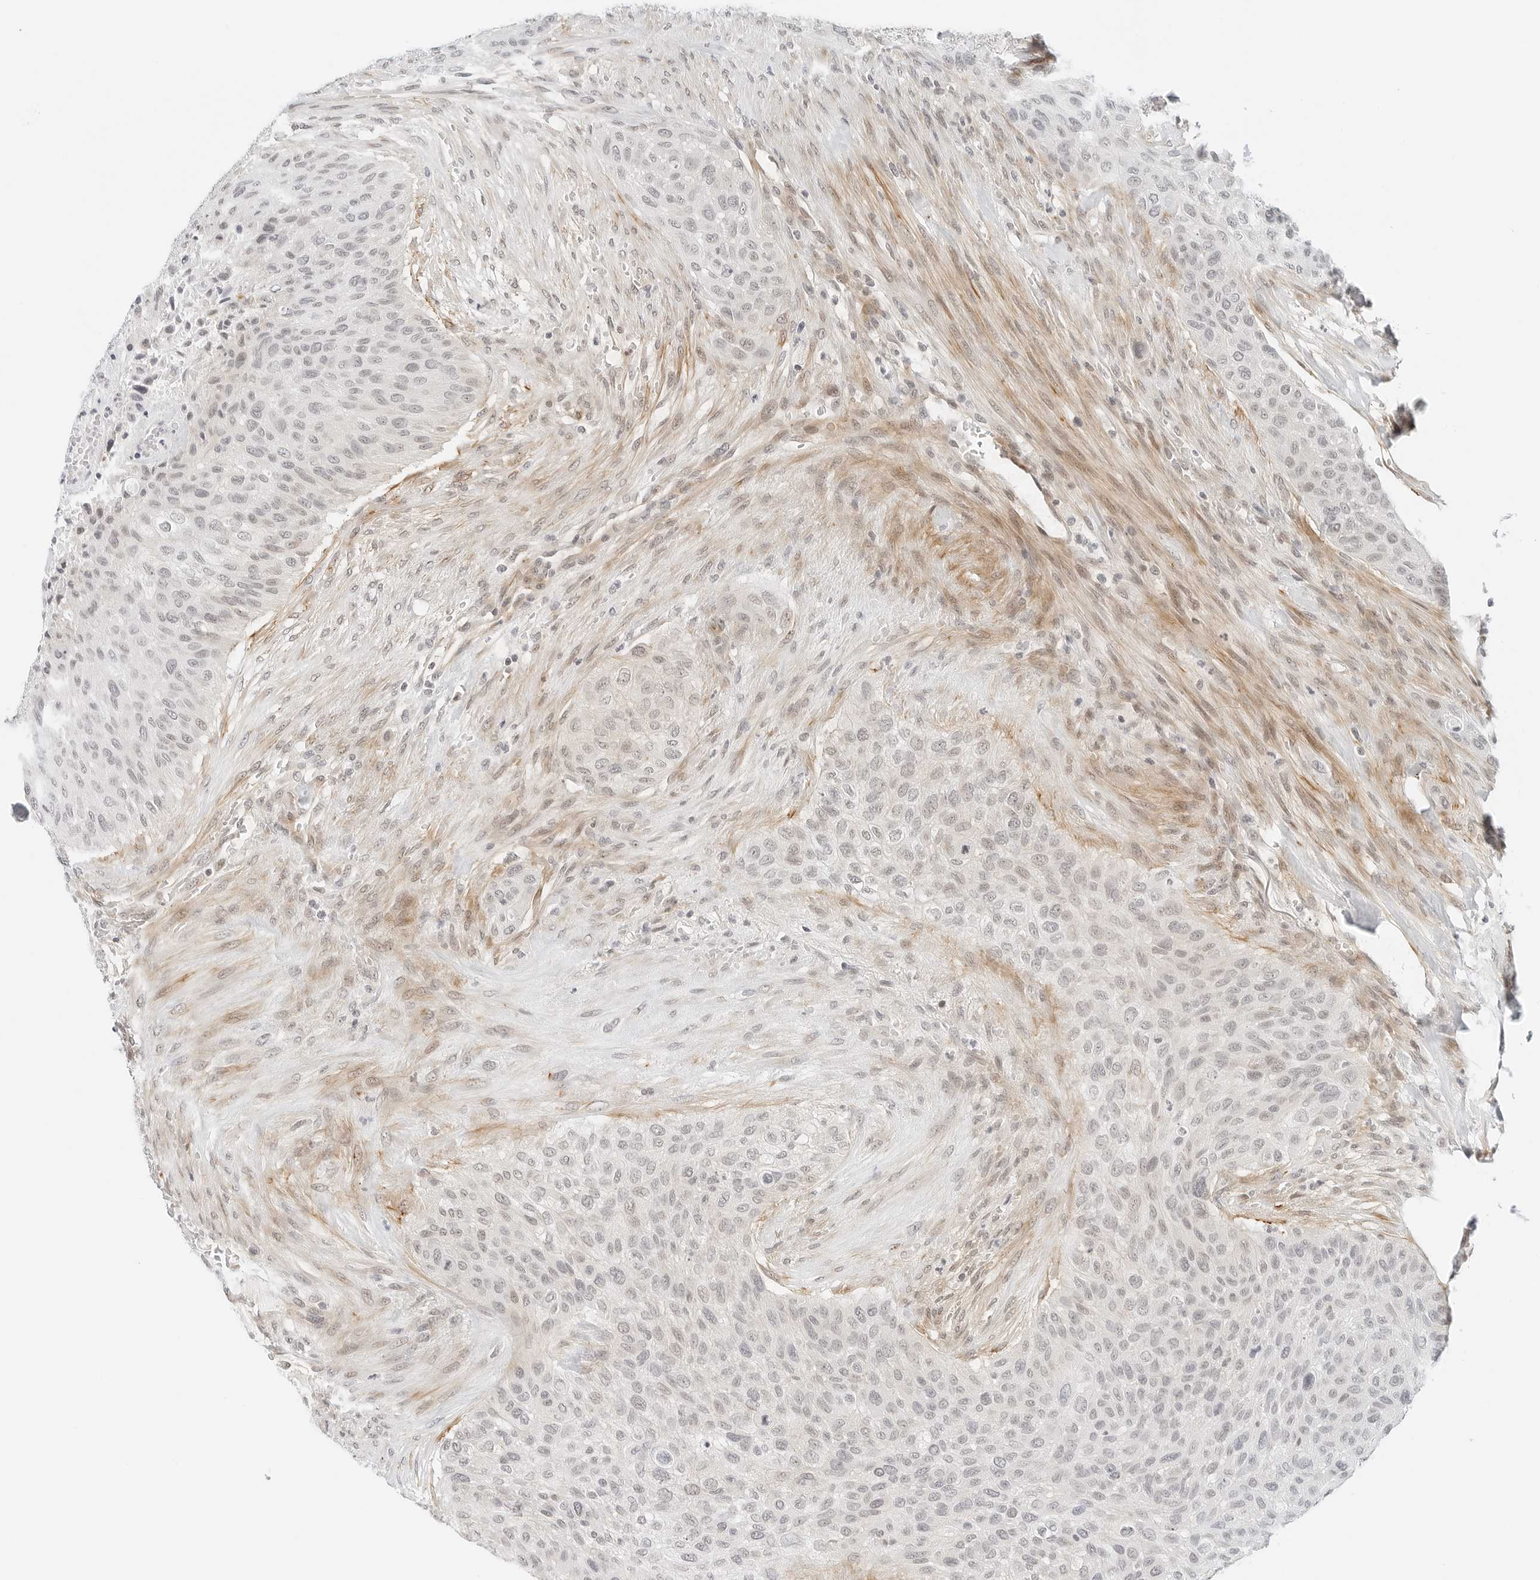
{"staining": {"intensity": "weak", "quantity": "<25%", "location": "nuclear"}, "tissue": "urothelial cancer", "cell_type": "Tumor cells", "image_type": "cancer", "snomed": [{"axis": "morphology", "description": "Urothelial carcinoma, High grade"}, {"axis": "topography", "description": "Urinary bladder"}], "caption": "DAB immunohistochemical staining of high-grade urothelial carcinoma shows no significant staining in tumor cells. (IHC, brightfield microscopy, high magnification).", "gene": "NEO1", "patient": {"sex": "male", "age": 35}}